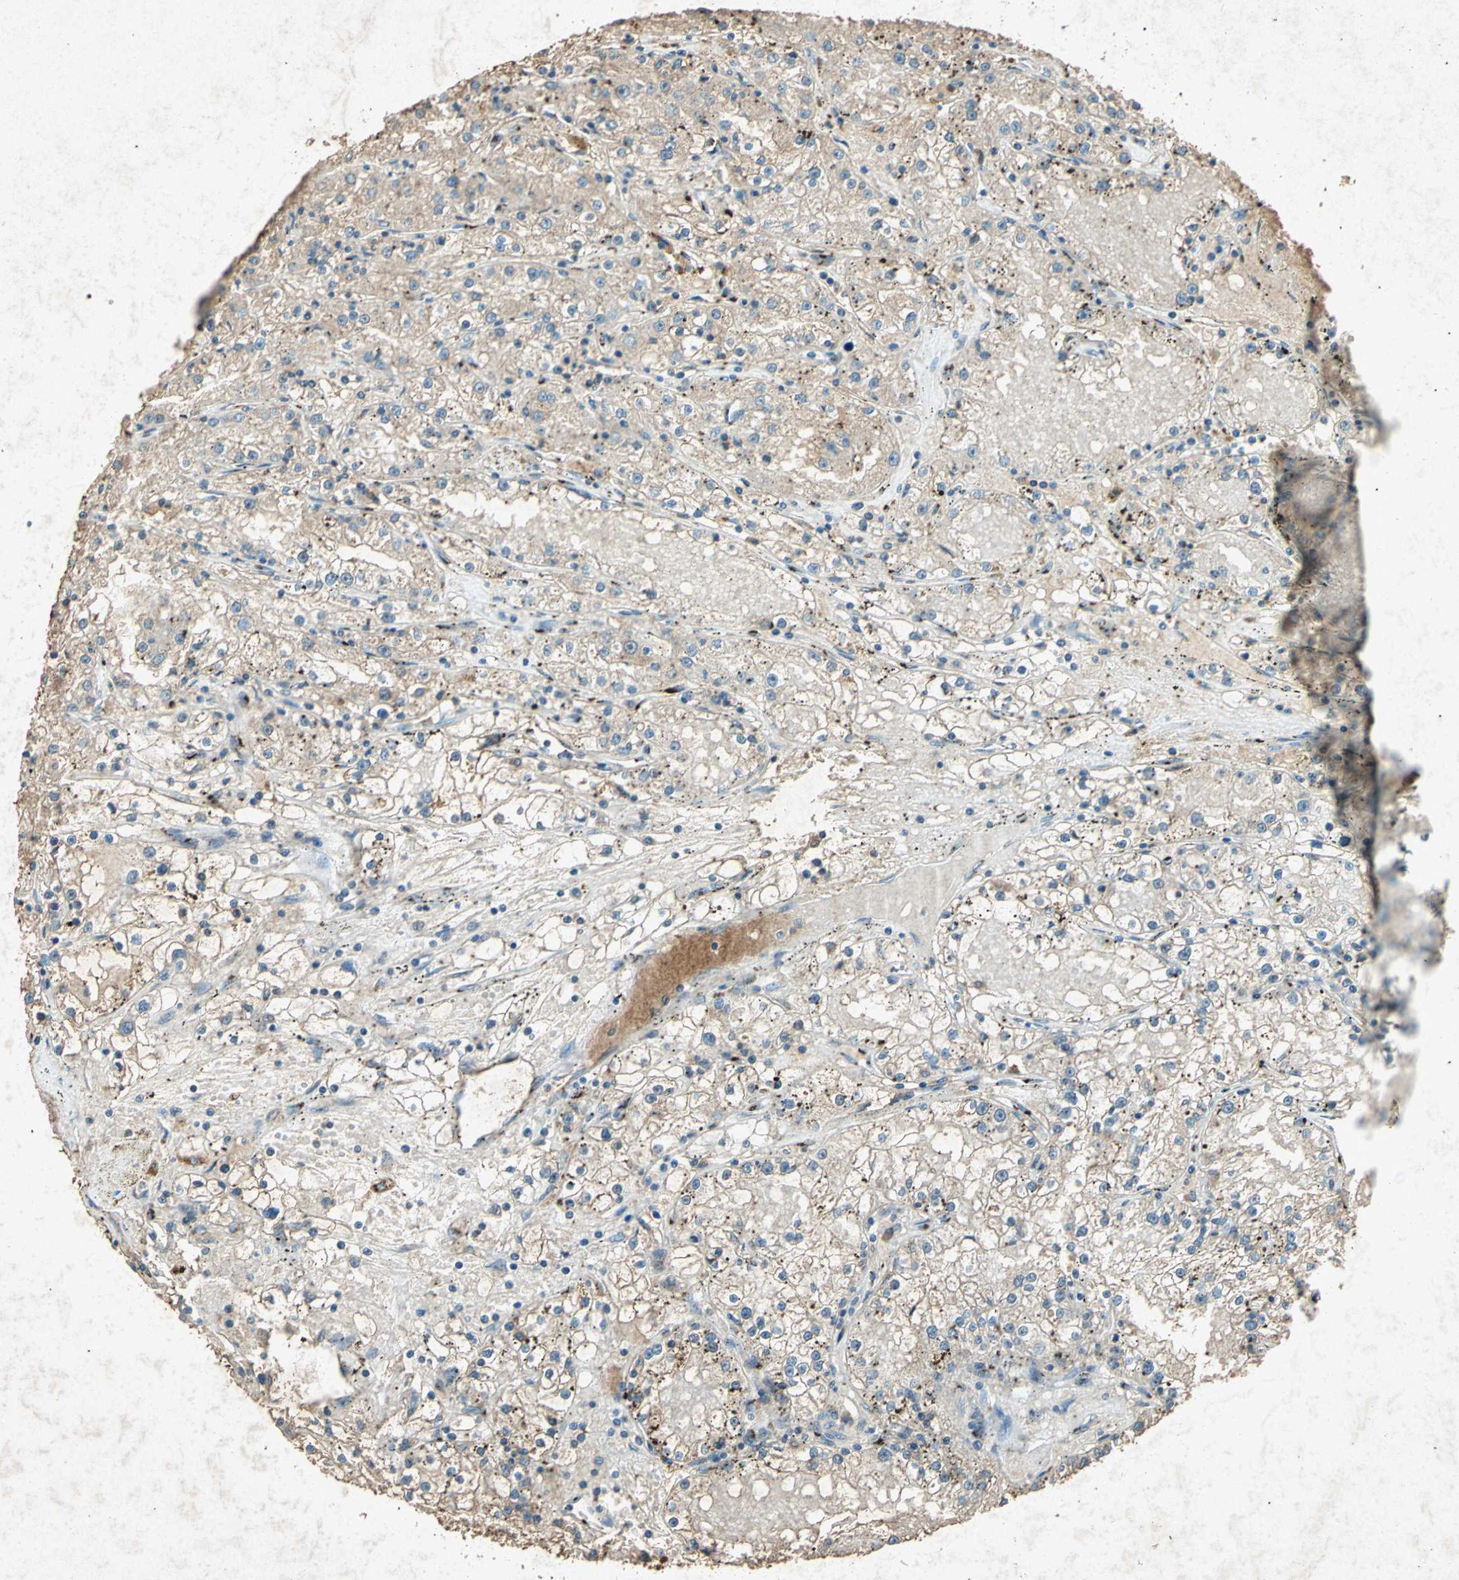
{"staining": {"intensity": "weak", "quantity": "25%-75%", "location": "cytoplasmic/membranous"}, "tissue": "renal cancer", "cell_type": "Tumor cells", "image_type": "cancer", "snomed": [{"axis": "morphology", "description": "Adenocarcinoma, NOS"}, {"axis": "topography", "description": "Kidney"}], "caption": "DAB immunohistochemical staining of human renal cancer demonstrates weak cytoplasmic/membranous protein expression in approximately 25%-75% of tumor cells.", "gene": "PSEN1", "patient": {"sex": "male", "age": 56}}